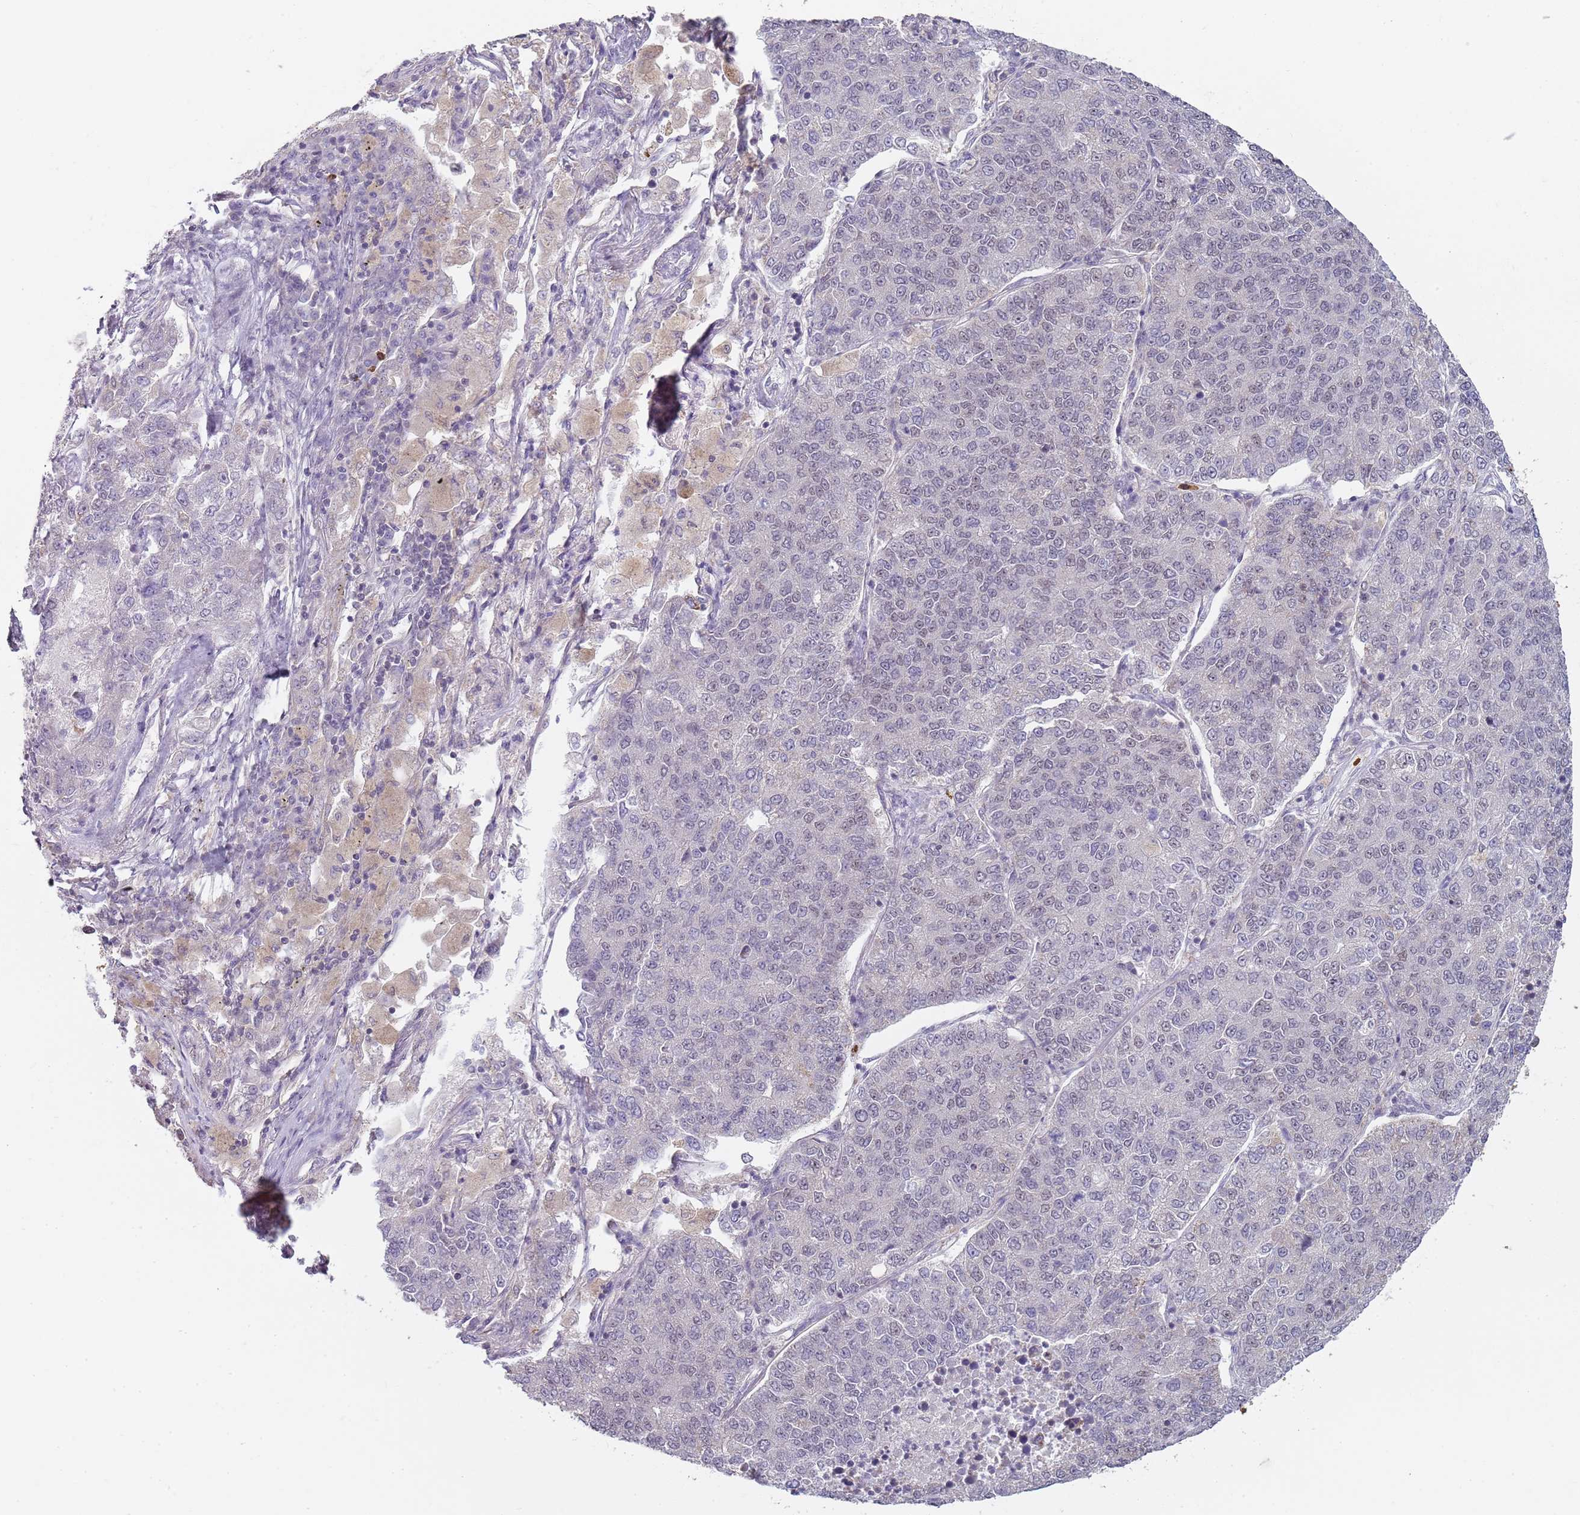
{"staining": {"intensity": "negative", "quantity": "none", "location": "none"}, "tissue": "lung cancer", "cell_type": "Tumor cells", "image_type": "cancer", "snomed": [{"axis": "morphology", "description": "Adenocarcinoma, NOS"}, {"axis": "topography", "description": "Lung"}], "caption": "This is an immunohistochemistry (IHC) histopathology image of human lung cancer (adenocarcinoma). There is no positivity in tumor cells.", "gene": "SMARCAL1", "patient": {"sex": "male", "age": 49}}